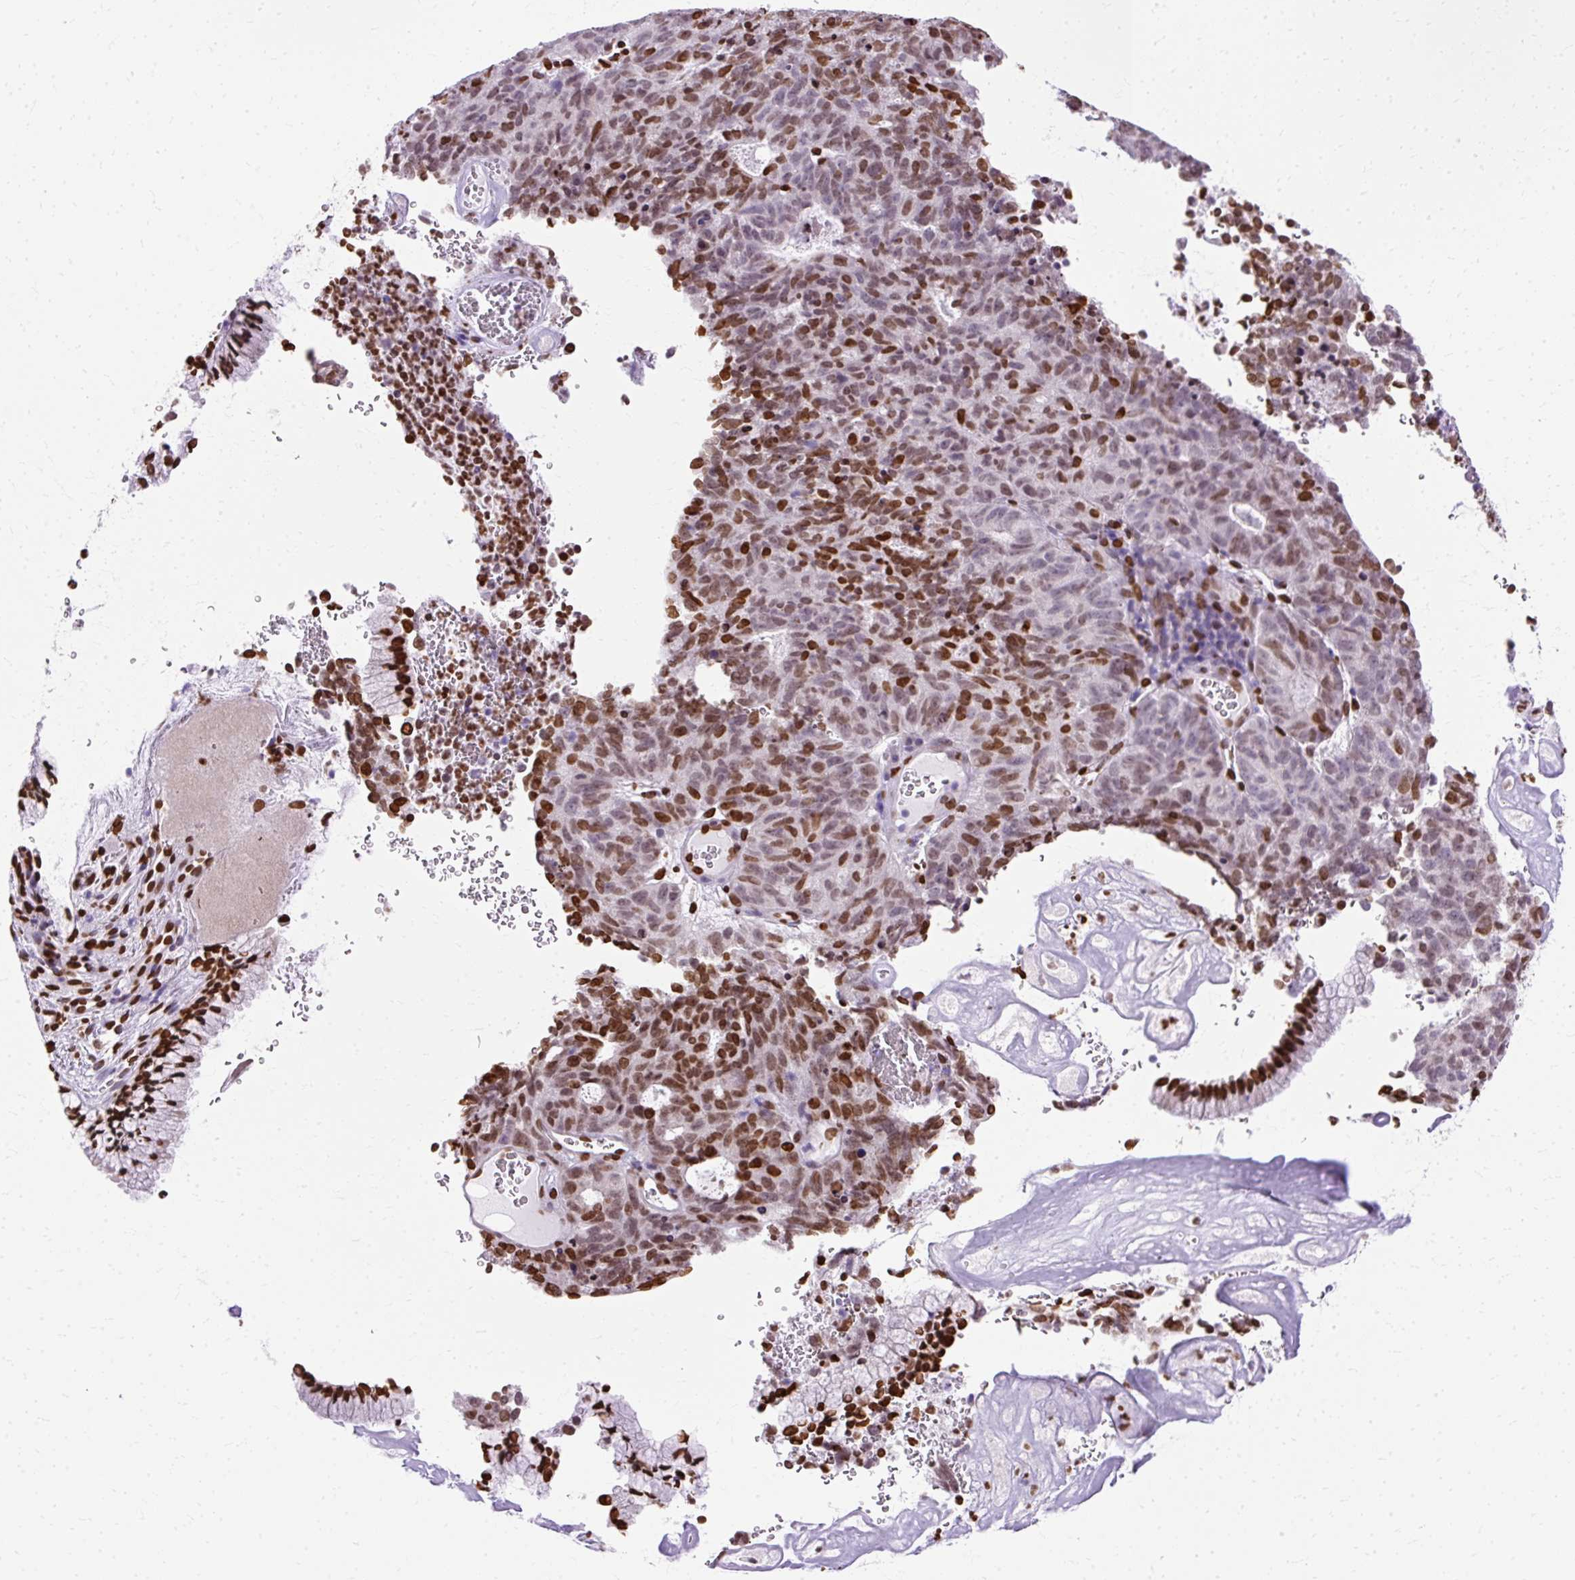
{"staining": {"intensity": "moderate", "quantity": ">75%", "location": "nuclear"}, "tissue": "cervical cancer", "cell_type": "Tumor cells", "image_type": "cancer", "snomed": [{"axis": "morphology", "description": "Adenocarcinoma, NOS"}, {"axis": "topography", "description": "Cervix"}], "caption": "Tumor cells exhibit medium levels of moderate nuclear staining in approximately >75% of cells in human adenocarcinoma (cervical). (DAB IHC with brightfield microscopy, high magnification).", "gene": "TMEM184C", "patient": {"sex": "female", "age": 38}}